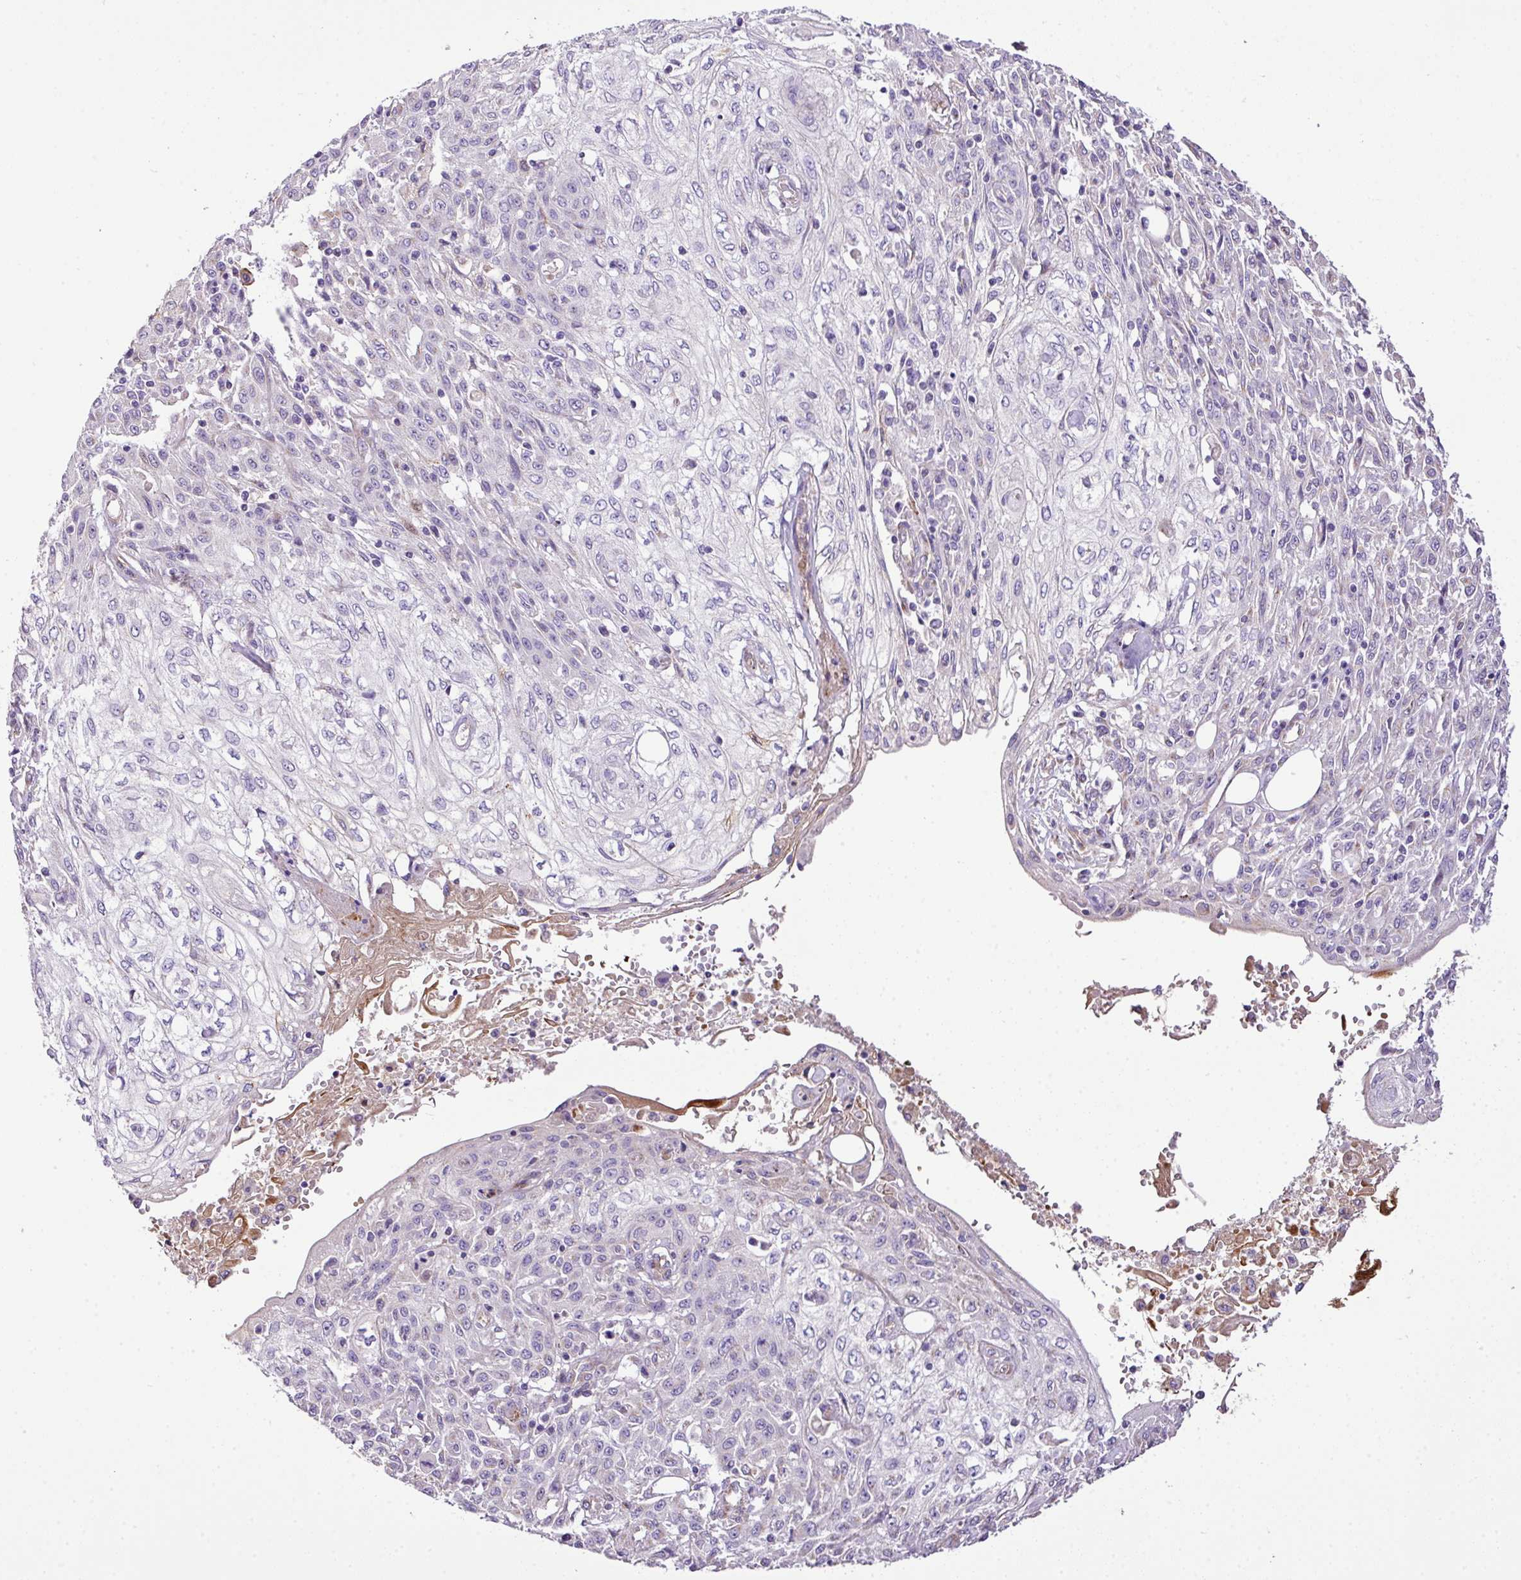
{"staining": {"intensity": "negative", "quantity": "none", "location": "none"}, "tissue": "skin cancer", "cell_type": "Tumor cells", "image_type": "cancer", "snomed": [{"axis": "morphology", "description": "Squamous cell carcinoma, NOS"}, {"axis": "morphology", "description": "Squamous cell carcinoma, metastatic, NOS"}, {"axis": "topography", "description": "Skin"}, {"axis": "topography", "description": "Lymph node"}], "caption": "The IHC histopathology image has no significant expression in tumor cells of skin cancer tissue.", "gene": "CTXN2", "patient": {"sex": "male", "age": 75}}